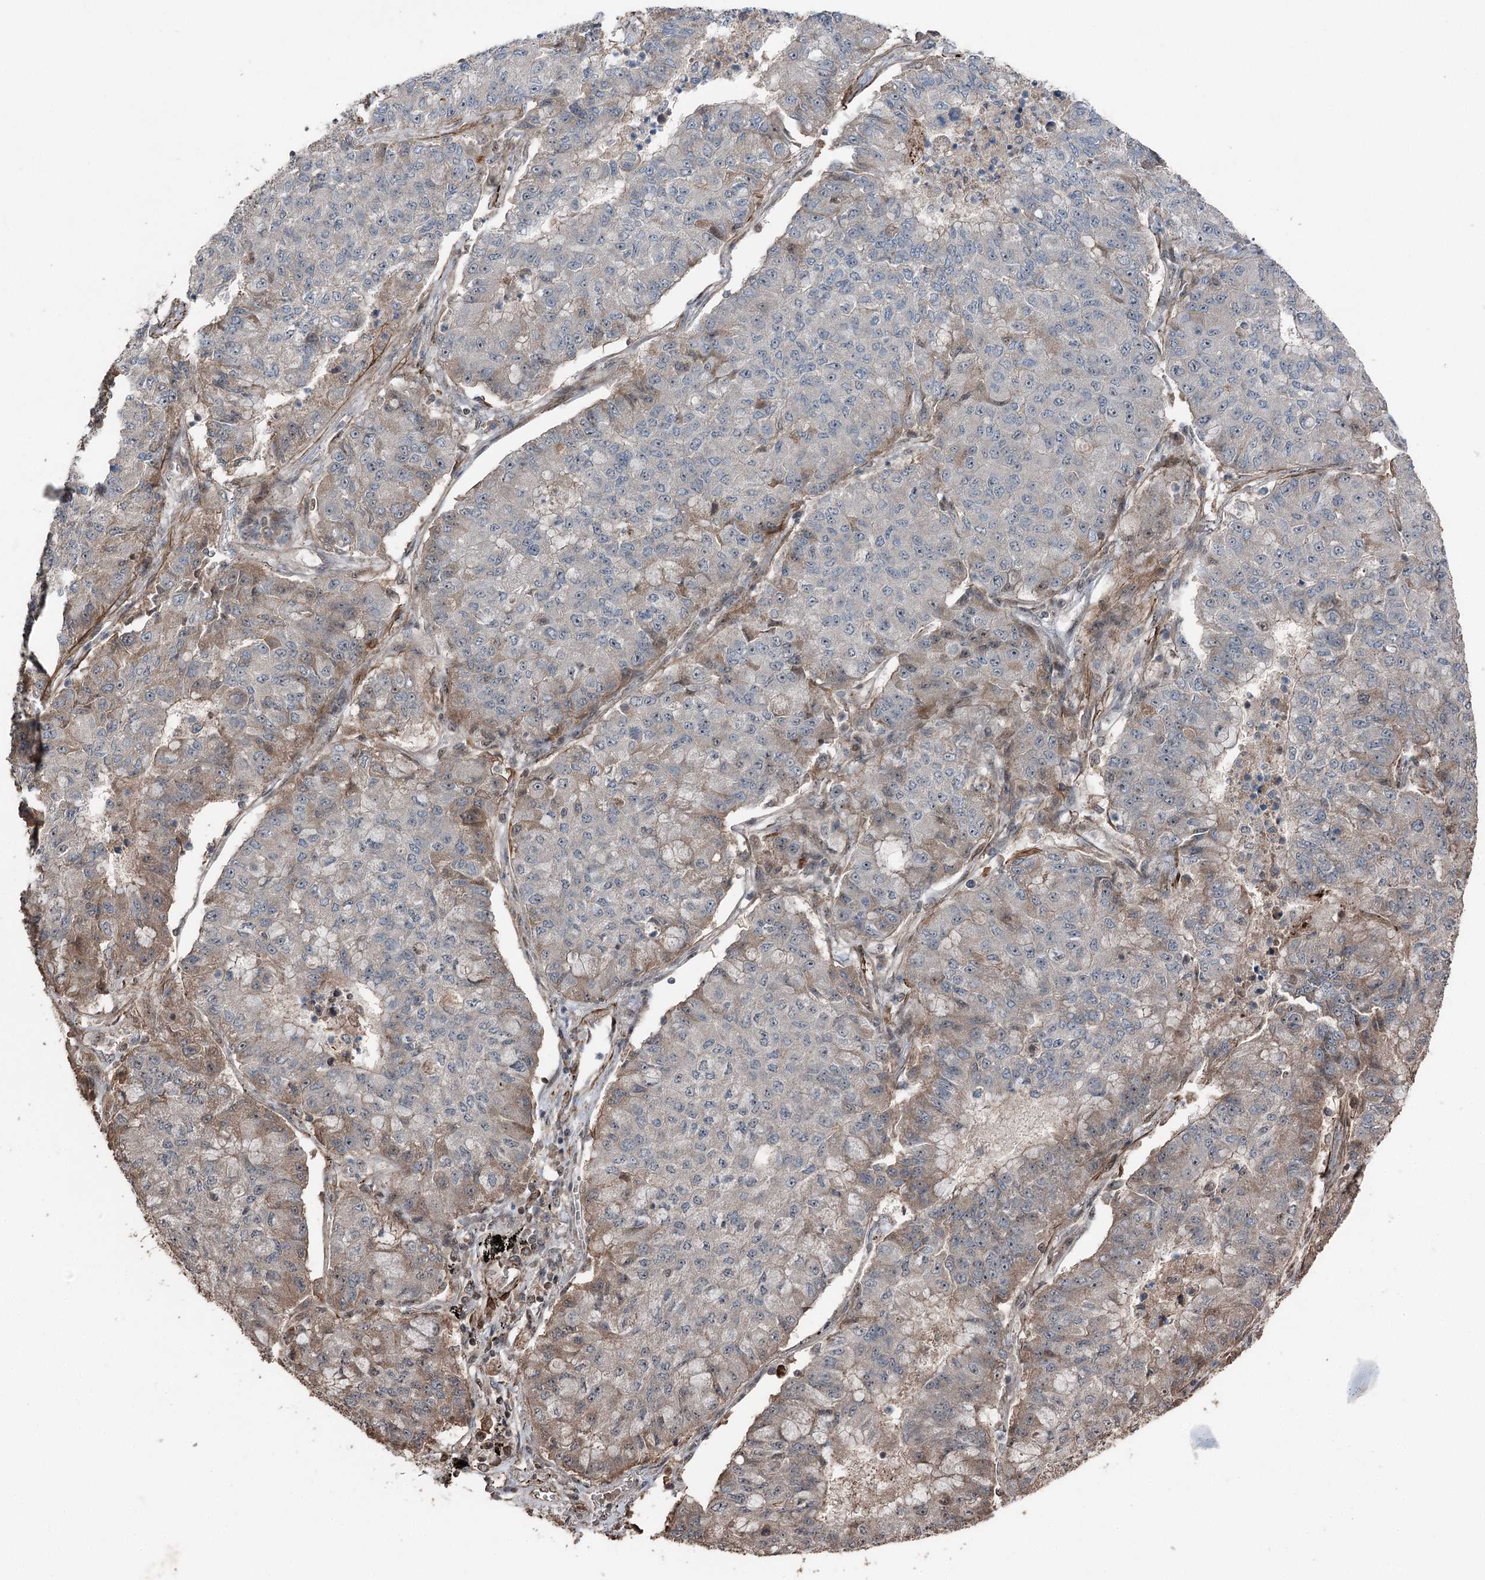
{"staining": {"intensity": "weak", "quantity": "<25%", "location": "cytoplasmic/membranous"}, "tissue": "lung cancer", "cell_type": "Tumor cells", "image_type": "cancer", "snomed": [{"axis": "morphology", "description": "Squamous cell carcinoma, NOS"}, {"axis": "topography", "description": "Lung"}], "caption": "There is no significant positivity in tumor cells of lung squamous cell carcinoma.", "gene": "CCDC82", "patient": {"sex": "male", "age": 74}}